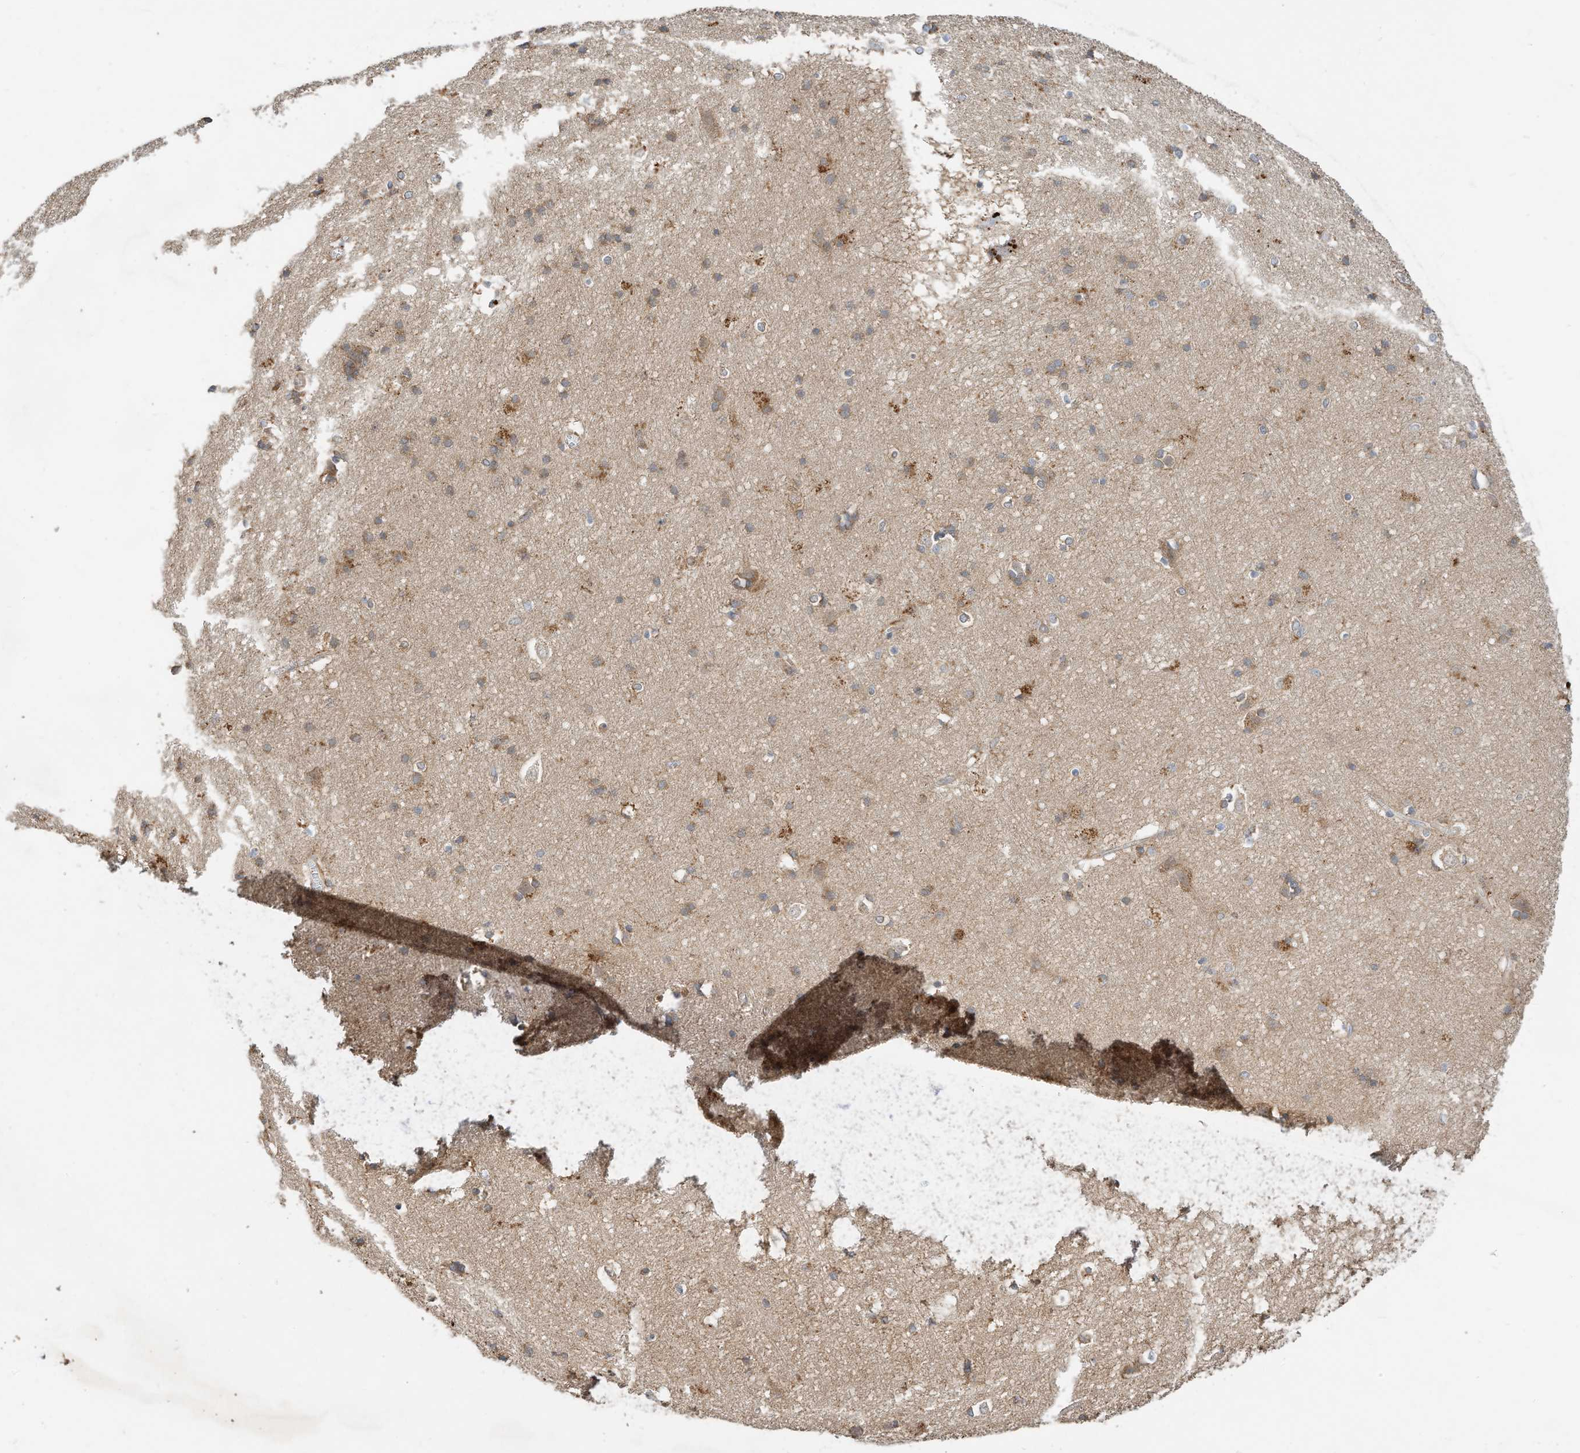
{"staining": {"intensity": "moderate", "quantity": ">75%", "location": "cytoplasmic/membranous"}, "tissue": "cerebral cortex", "cell_type": "Endothelial cells", "image_type": "normal", "snomed": [{"axis": "morphology", "description": "Normal tissue, NOS"}, {"axis": "topography", "description": "Cerebral cortex"}], "caption": "IHC (DAB) staining of benign cerebral cortex displays moderate cytoplasmic/membranous protein positivity in about >75% of endothelial cells.", "gene": "CPAMD8", "patient": {"sex": "male", "age": 54}}